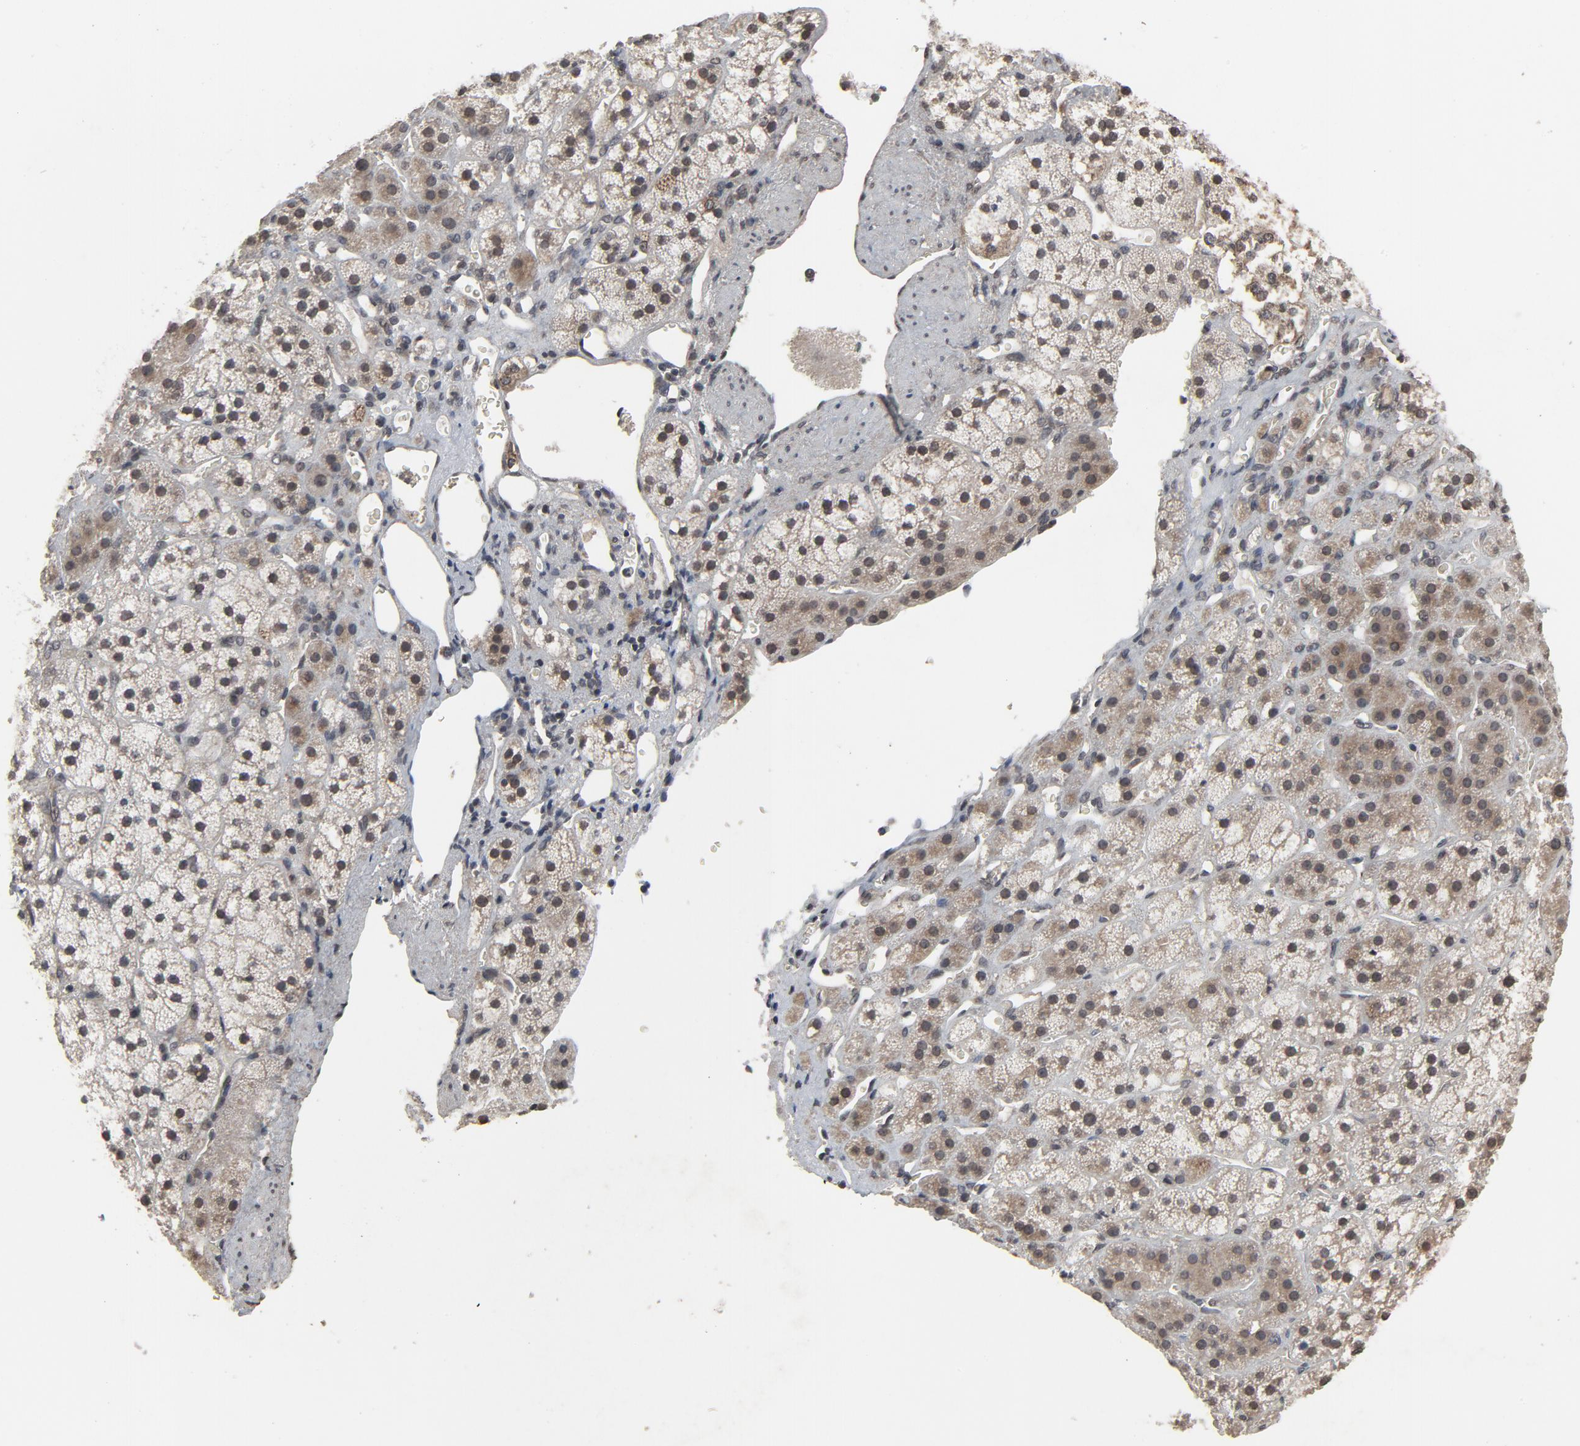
{"staining": {"intensity": "moderate", "quantity": ">75%", "location": "cytoplasmic/membranous,nuclear"}, "tissue": "adrenal gland", "cell_type": "Glandular cells", "image_type": "normal", "snomed": [{"axis": "morphology", "description": "Normal tissue, NOS"}, {"axis": "topography", "description": "Adrenal gland"}], "caption": "Adrenal gland stained with DAB (3,3'-diaminobenzidine) IHC exhibits medium levels of moderate cytoplasmic/membranous,nuclear staining in approximately >75% of glandular cells. (Stains: DAB (3,3'-diaminobenzidine) in brown, nuclei in blue, Microscopy: brightfield microscopy at high magnification).", "gene": "POM121", "patient": {"sex": "female", "age": 44}}